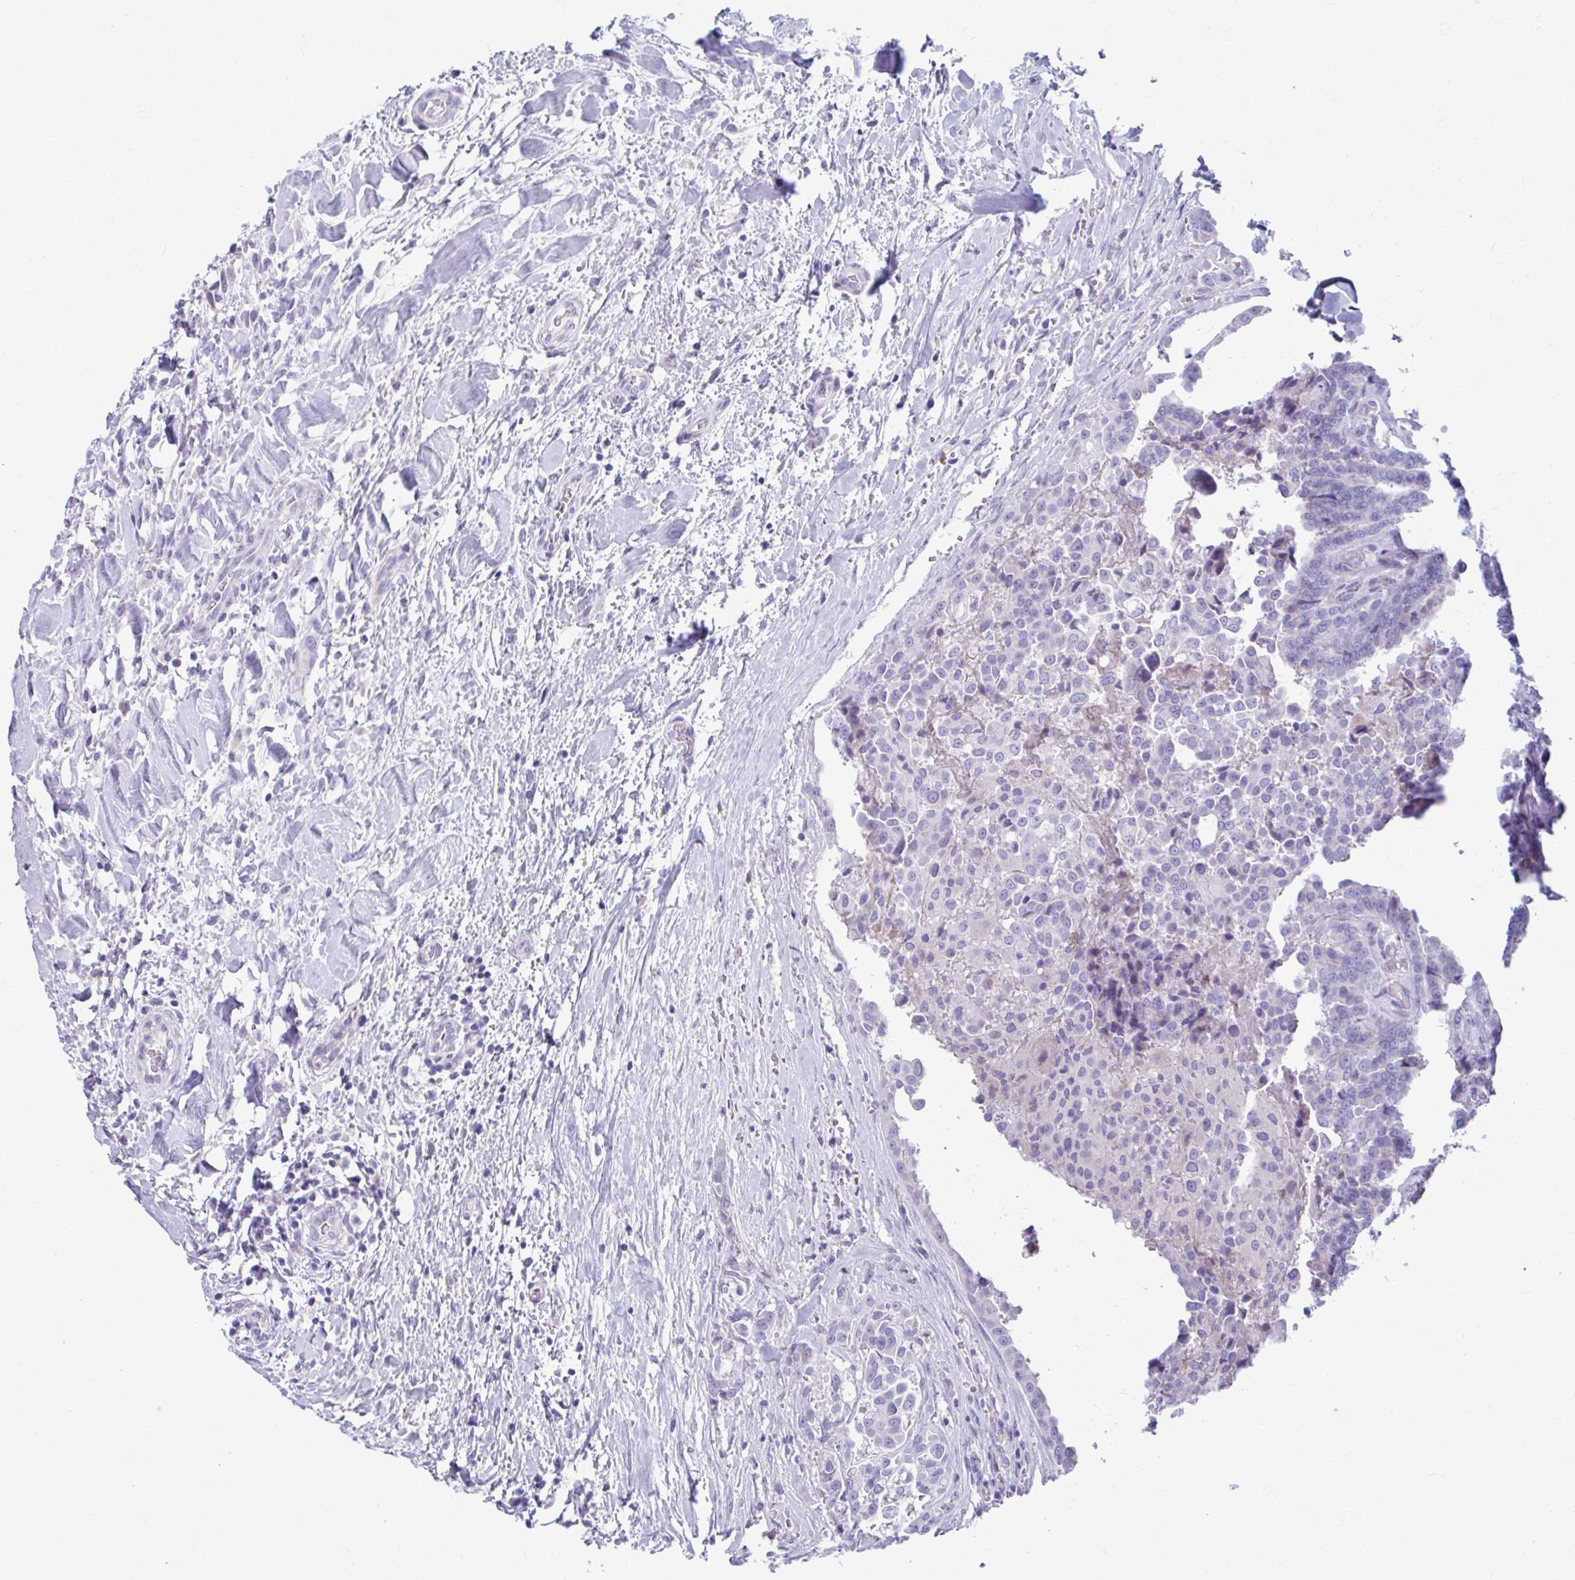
{"staining": {"intensity": "negative", "quantity": "none", "location": "none"}, "tissue": "thyroid cancer", "cell_type": "Tumor cells", "image_type": "cancer", "snomed": [{"axis": "morphology", "description": "Papillary adenocarcinoma, NOS"}, {"axis": "topography", "description": "Thyroid gland"}], "caption": "This is a micrograph of IHC staining of thyroid cancer (papillary adenocarcinoma), which shows no positivity in tumor cells.", "gene": "C12orf71", "patient": {"sex": "male", "age": 61}}